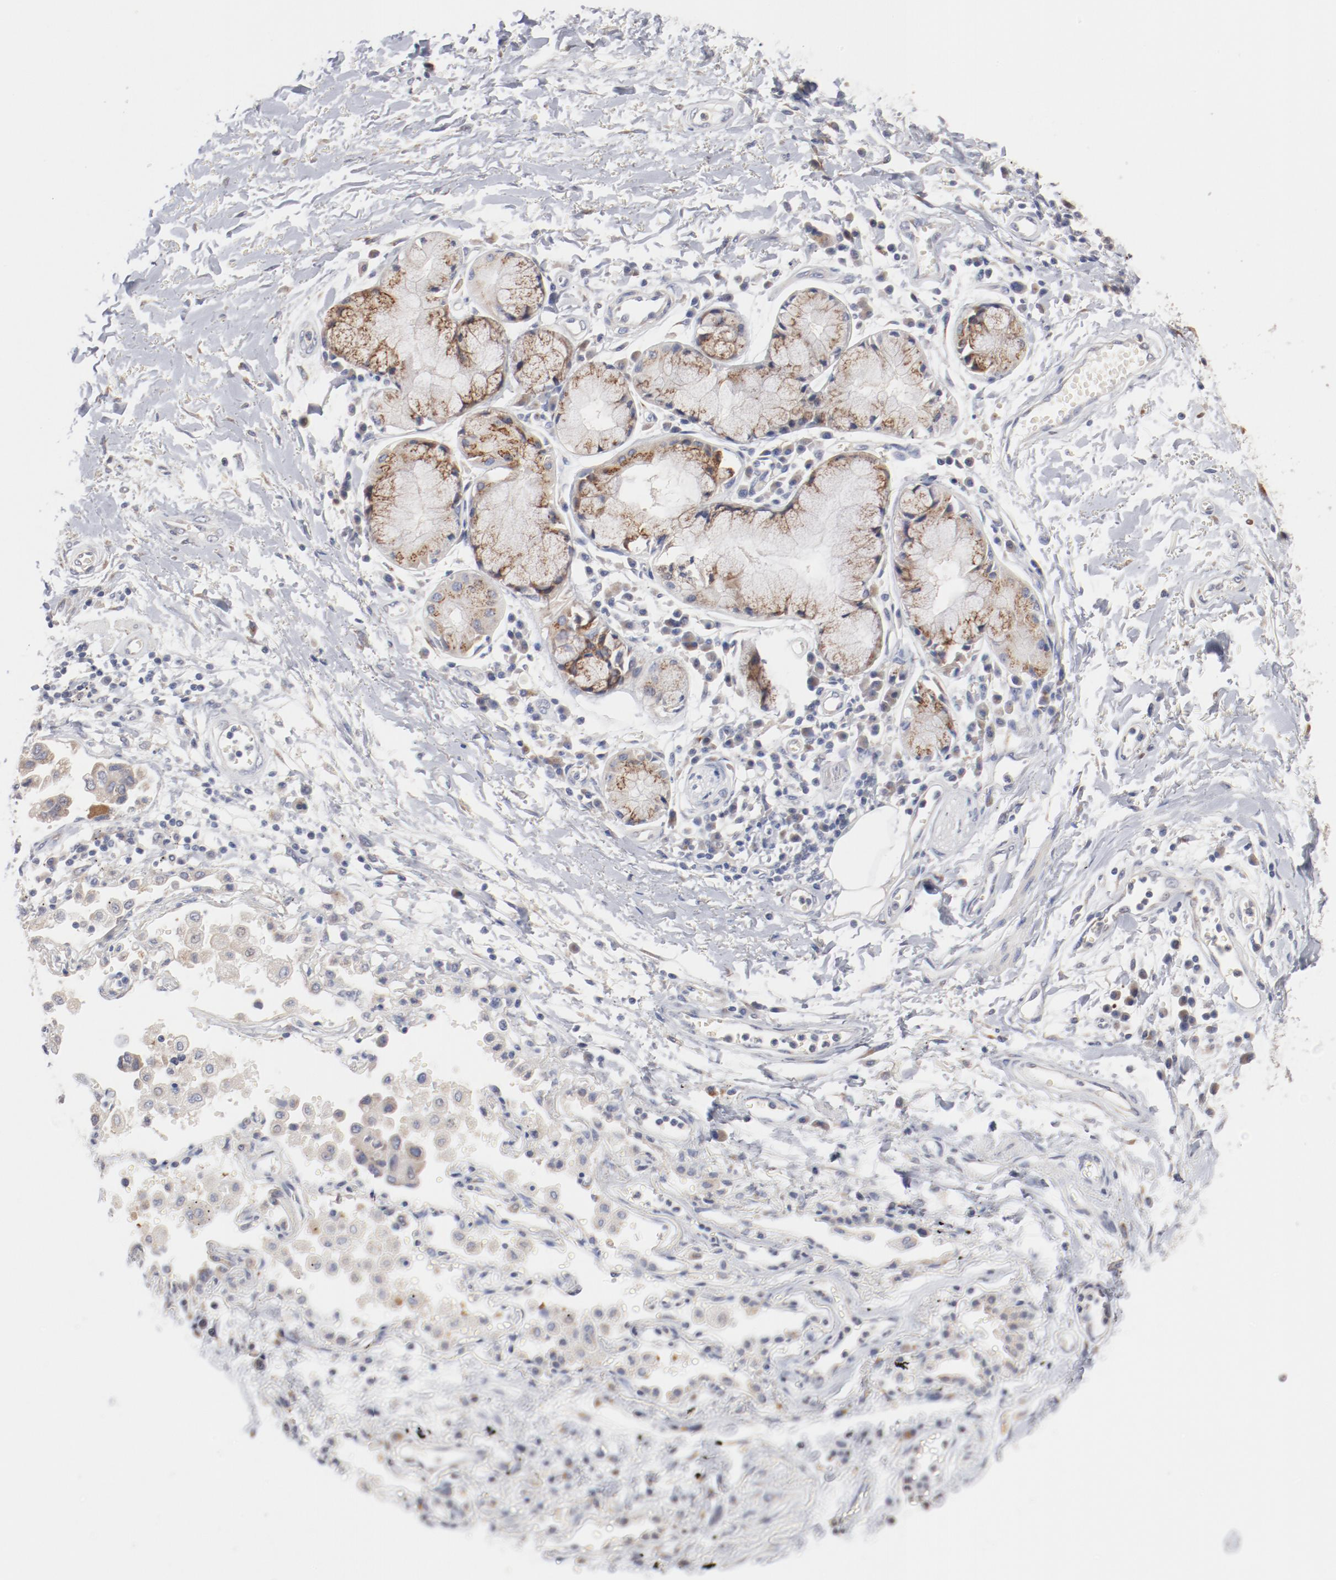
{"staining": {"intensity": "negative", "quantity": "none", "location": "none"}, "tissue": "adipose tissue", "cell_type": "Adipocytes", "image_type": "normal", "snomed": [{"axis": "morphology", "description": "Normal tissue, NOS"}, {"axis": "morphology", "description": "Adenocarcinoma, NOS"}, {"axis": "topography", "description": "Cartilage tissue"}, {"axis": "topography", "description": "Bronchus"}, {"axis": "topography", "description": "Lung"}], "caption": "Human adipose tissue stained for a protein using immunohistochemistry reveals no staining in adipocytes.", "gene": "AK7", "patient": {"sex": "female", "age": 67}}